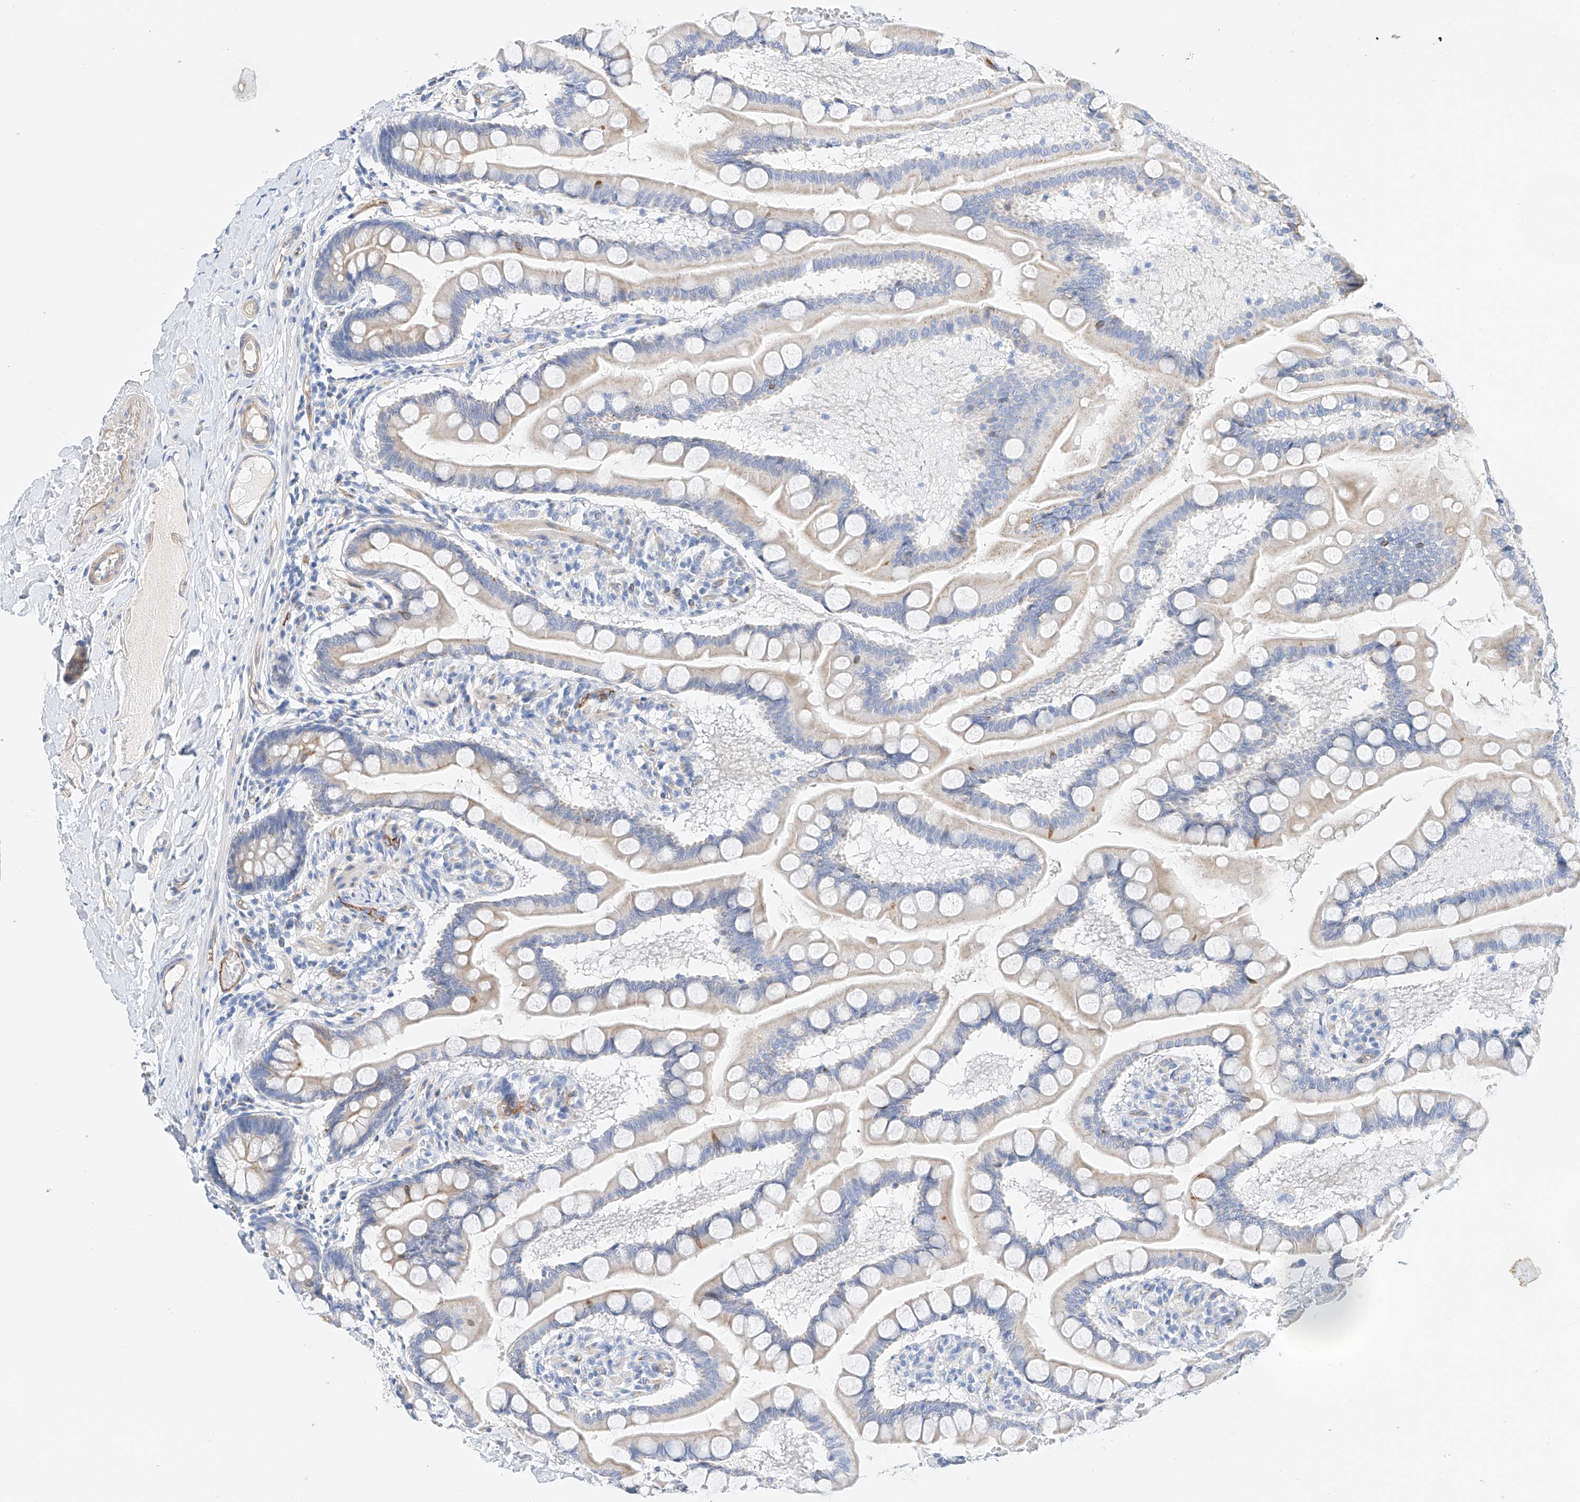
{"staining": {"intensity": "moderate", "quantity": "<25%", "location": "cytoplasmic/membranous"}, "tissue": "small intestine", "cell_type": "Glandular cells", "image_type": "normal", "snomed": [{"axis": "morphology", "description": "Normal tissue, NOS"}, {"axis": "topography", "description": "Small intestine"}], "caption": "Immunohistochemistry (IHC) (DAB (3,3'-diaminobenzidine)) staining of benign small intestine displays moderate cytoplasmic/membranous protein expression in approximately <25% of glandular cells.", "gene": "SBSPON", "patient": {"sex": "male", "age": 41}}